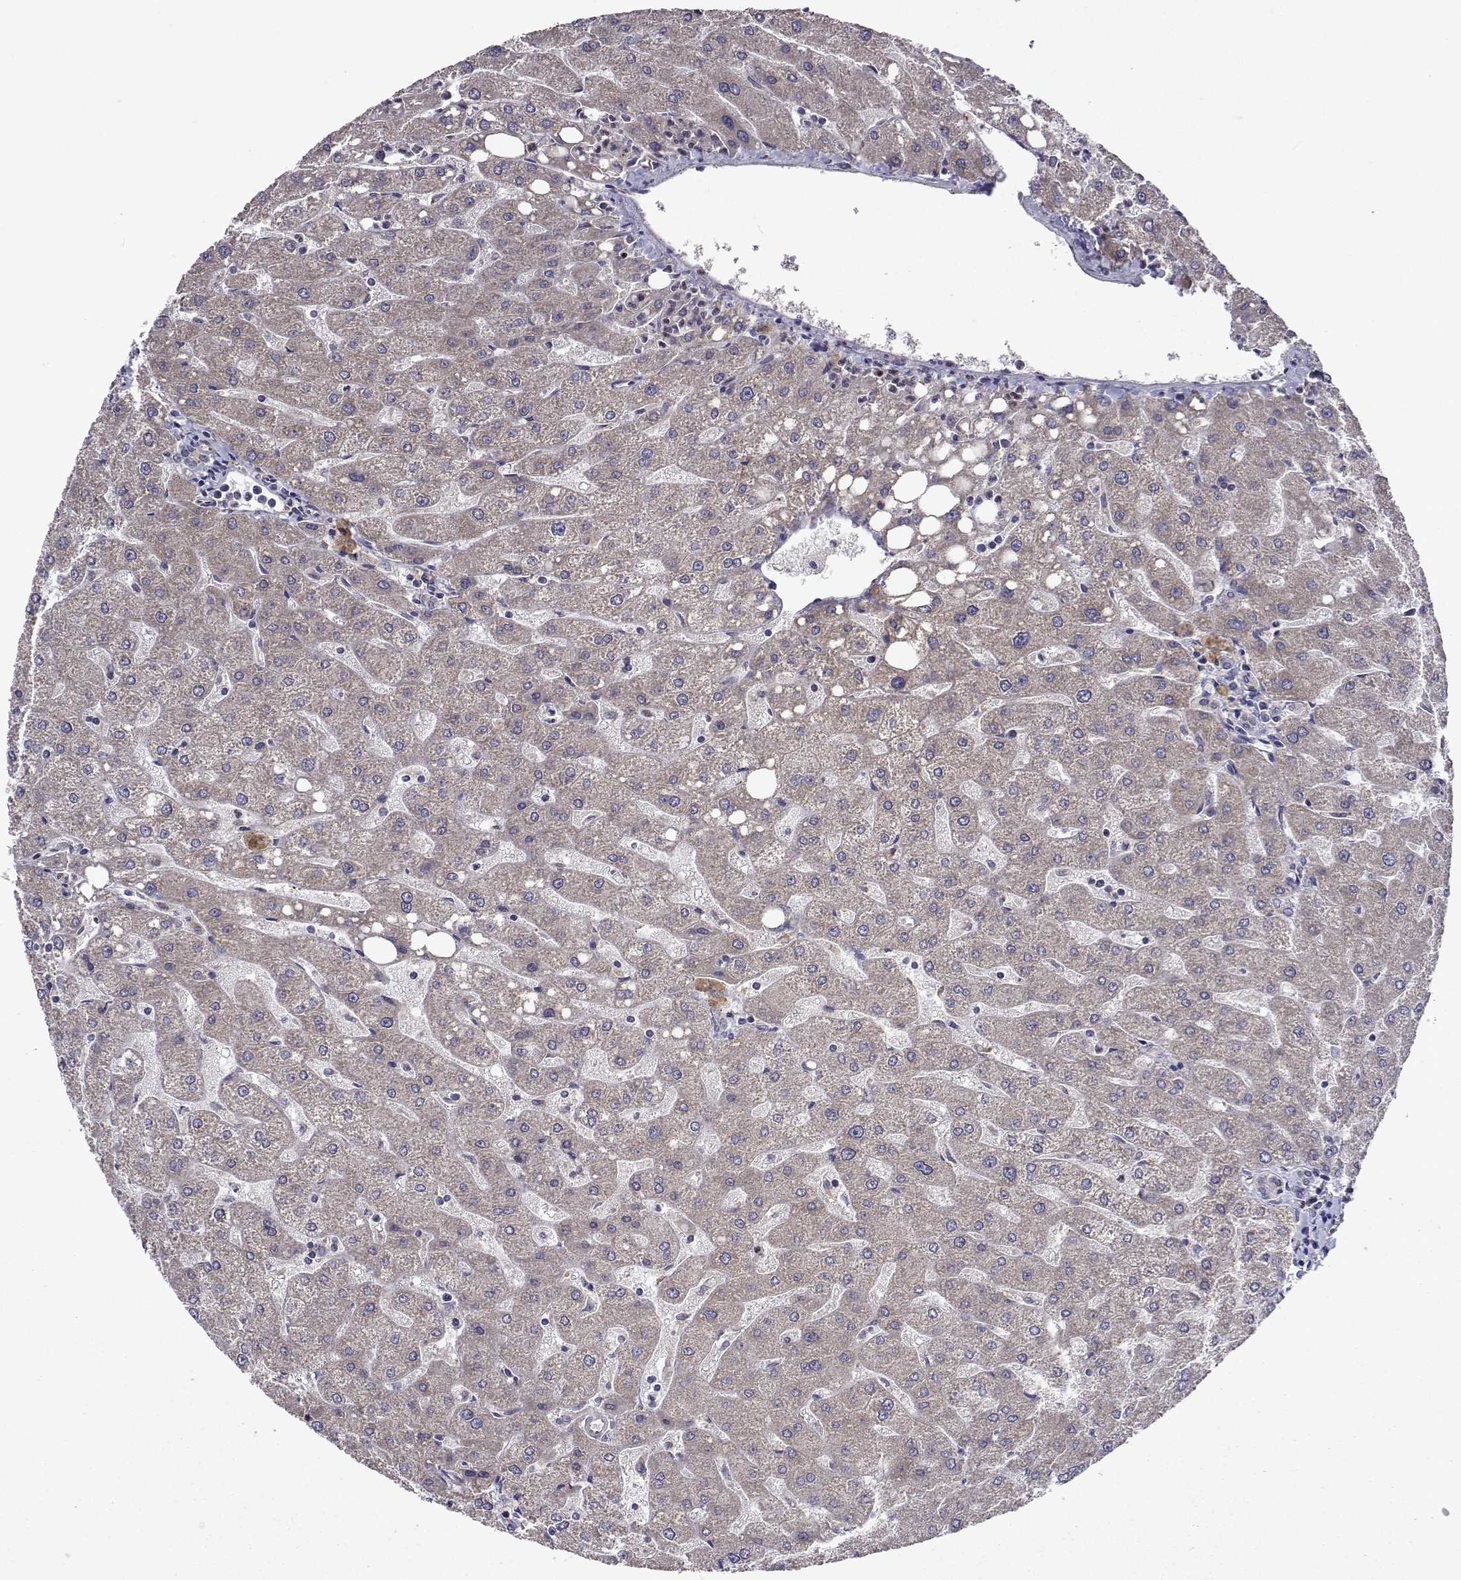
{"staining": {"intensity": "negative", "quantity": "none", "location": "none"}, "tissue": "liver", "cell_type": "Cholangiocytes", "image_type": "normal", "snomed": [{"axis": "morphology", "description": "Normal tissue, NOS"}, {"axis": "topography", "description": "Liver"}], "caption": "An immunohistochemistry (IHC) image of benign liver is shown. There is no staining in cholangiocytes of liver. Nuclei are stained in blue.", "gene": "TARBP2", "patient": {"sex": "male", "age": 67}}